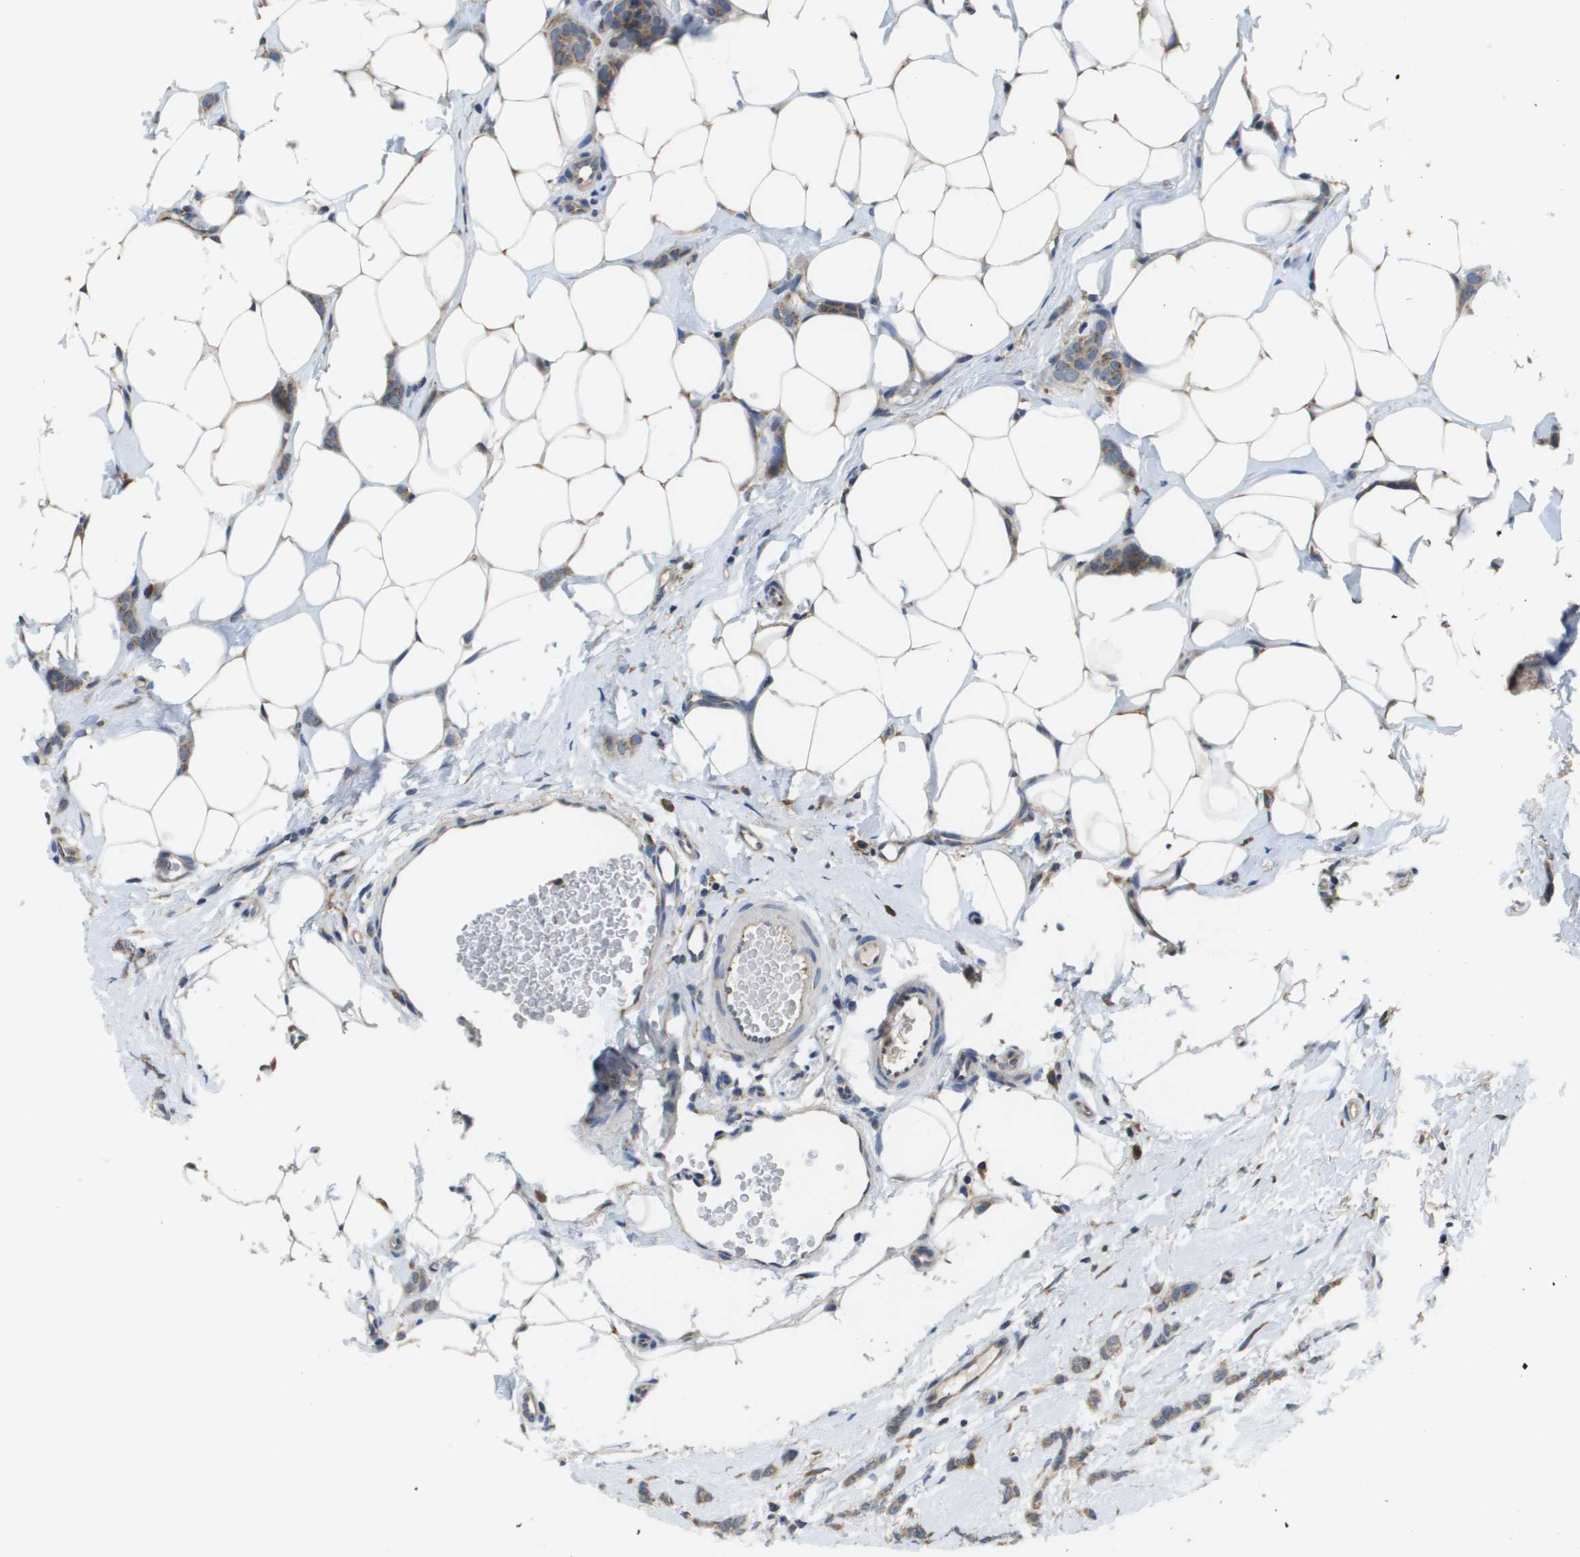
{"staining": {"intensity": "moderate", "quantity": ">75%", "location": "cytoplasmic/membranous"}, "tissue": "breast cancer", "cell_type": "Tumor cells", "image_type": "cancer", "snomed": [{"axis": "morphology", "description": "Lobular carcinoma"}, {"axis": "topography", "description": "Skin"}, {"axis": "topography", "description": "Breast"}], "caption": "Protein positivity by immunohistochemistry (IHC) displays moderate cytoplasmic/membranous positivity in approximately >75% of tumor cells in breast cancer (lobular carcinoma).", "gene": "PCK1", "patient": {"sex": "female", "age": 46}}